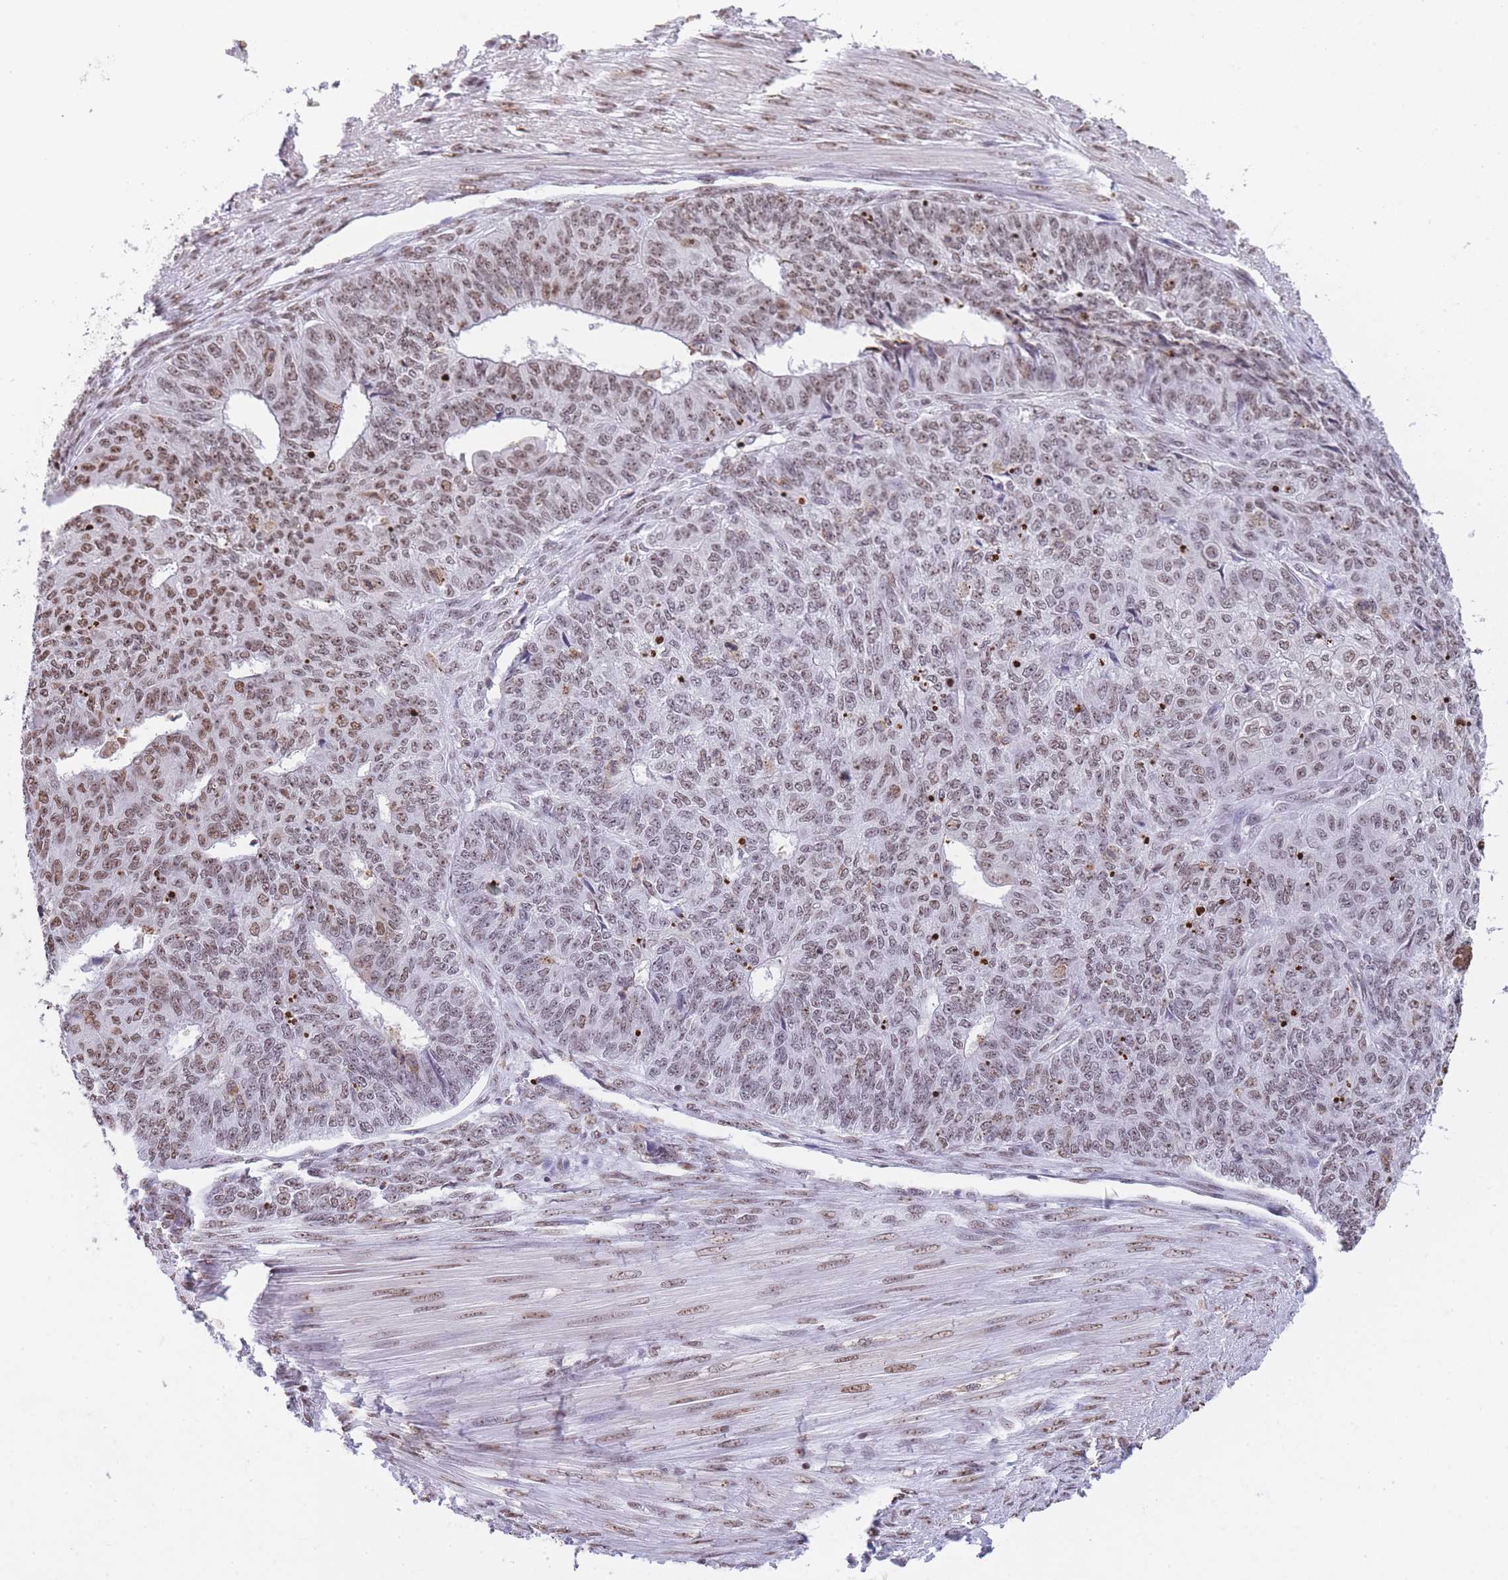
{"staining": {"intensity": "moderate", "quantity": ">75%", "location": "nuclear"}, "tissue": "endometrial cancer", "cell_type": "Tumor cells", "image_type": "cancer", "snomed": [{"axis": "morphology", "description": "Adenocarcinoma, NOS"}, {"axis": "topography", "description": "Endometrium"}], "caption": "Endometrial cancer (adenocarcinoma) stained with a brown dye reveals moderate nuclear positive staining in approximately >75% of tumor cells.", "gene": "EVC2", "patient": {"sex": "female", "age": 32}}